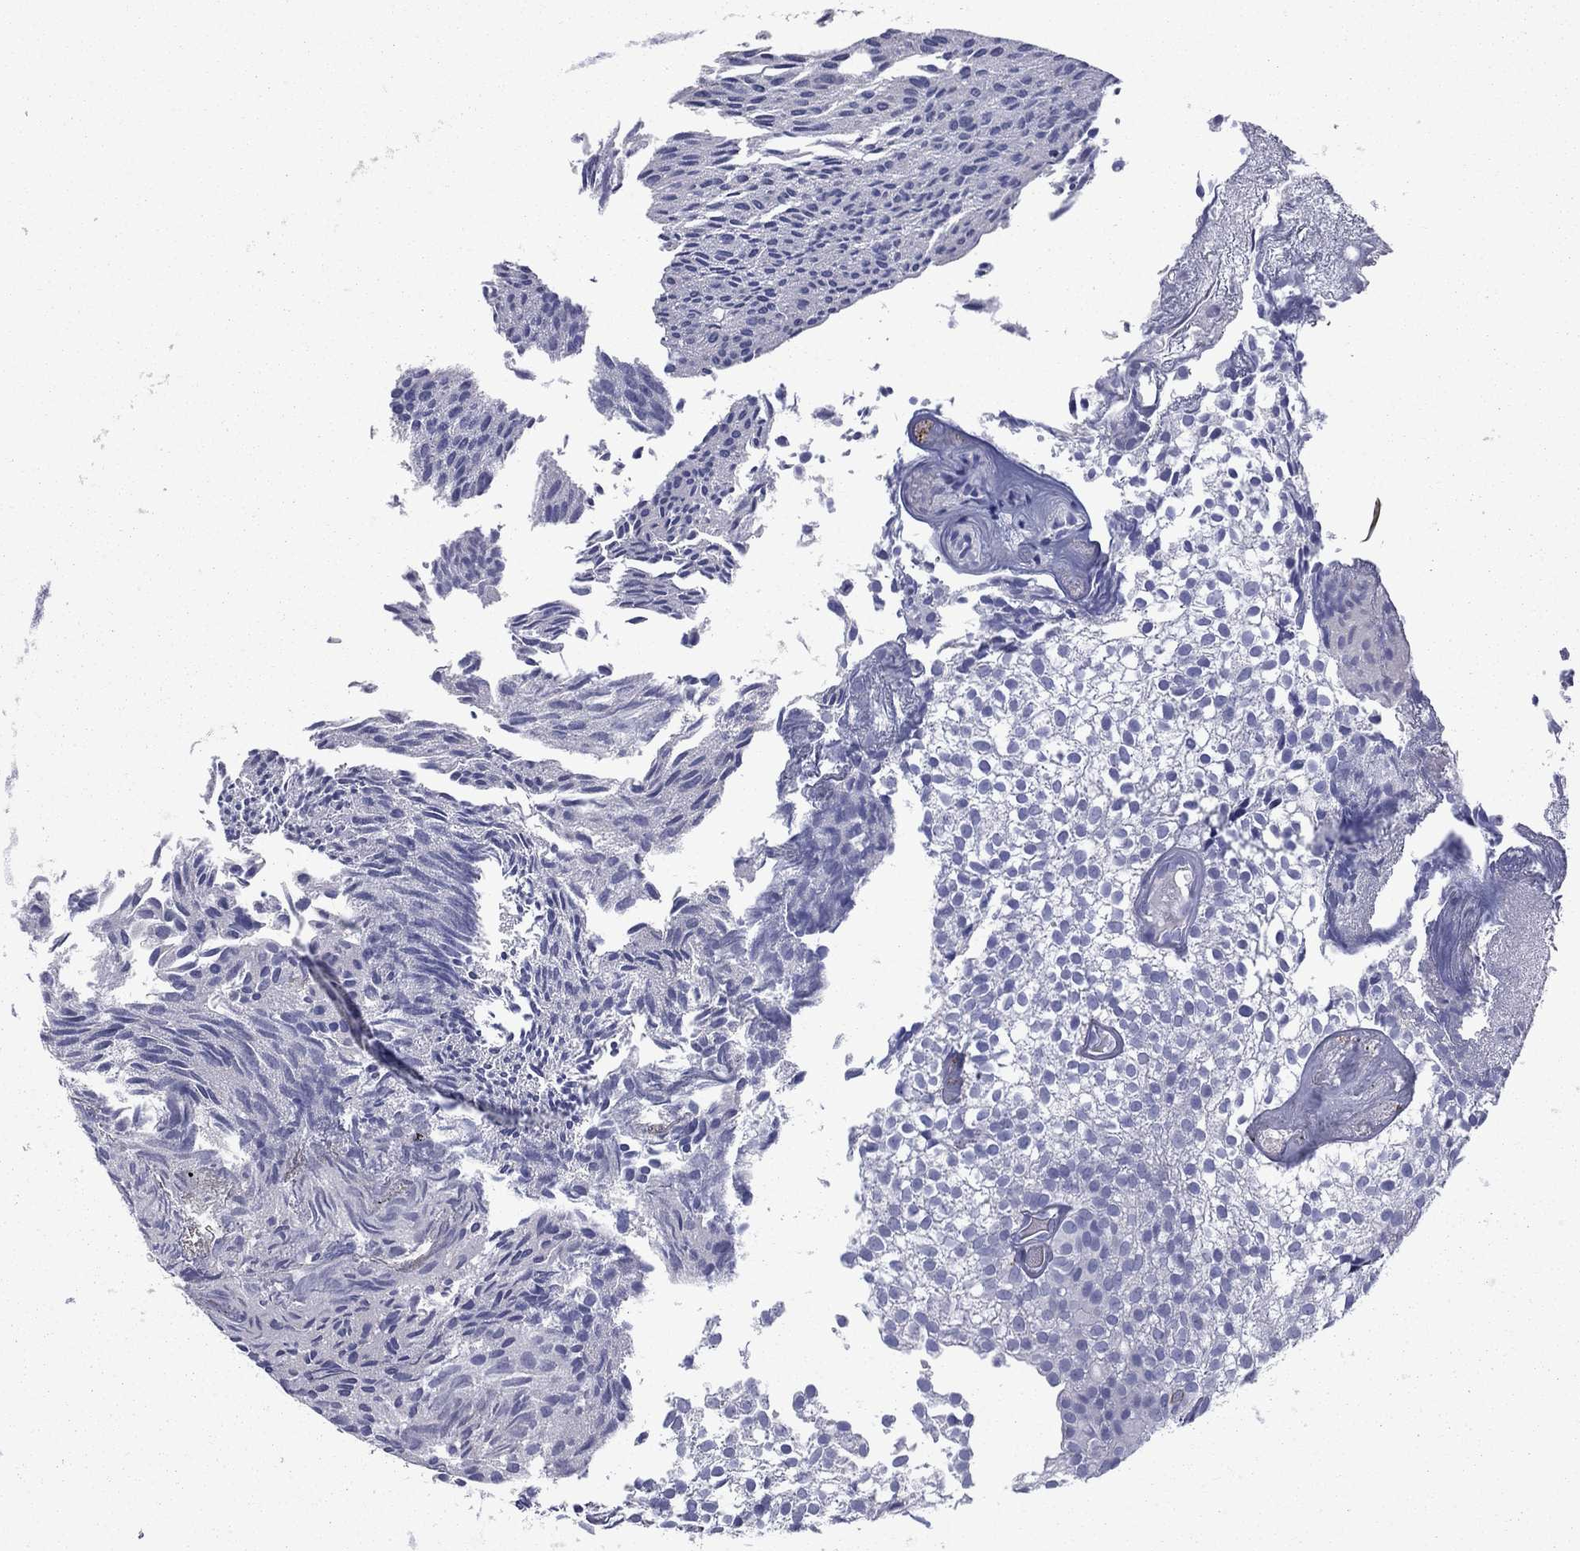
{"staining": {"intensity": "negative", "quantity": "none", "location": "none"}, "tissue": "urothelial cancer", "cell_type": "Tumor cells", "image_type": "cancer", "snomed": [{"axis": "morphology", "description": "Urothelial carcinoma, Low grade"}, {"axis": "topography", "description": "Urinary bladder"}], "caption": "The histopathology image displays no staining of tumor cells in urothelial cancer.", "gene": "TMPRSS11A", "patient": {"sex": "male", "age": 89}}